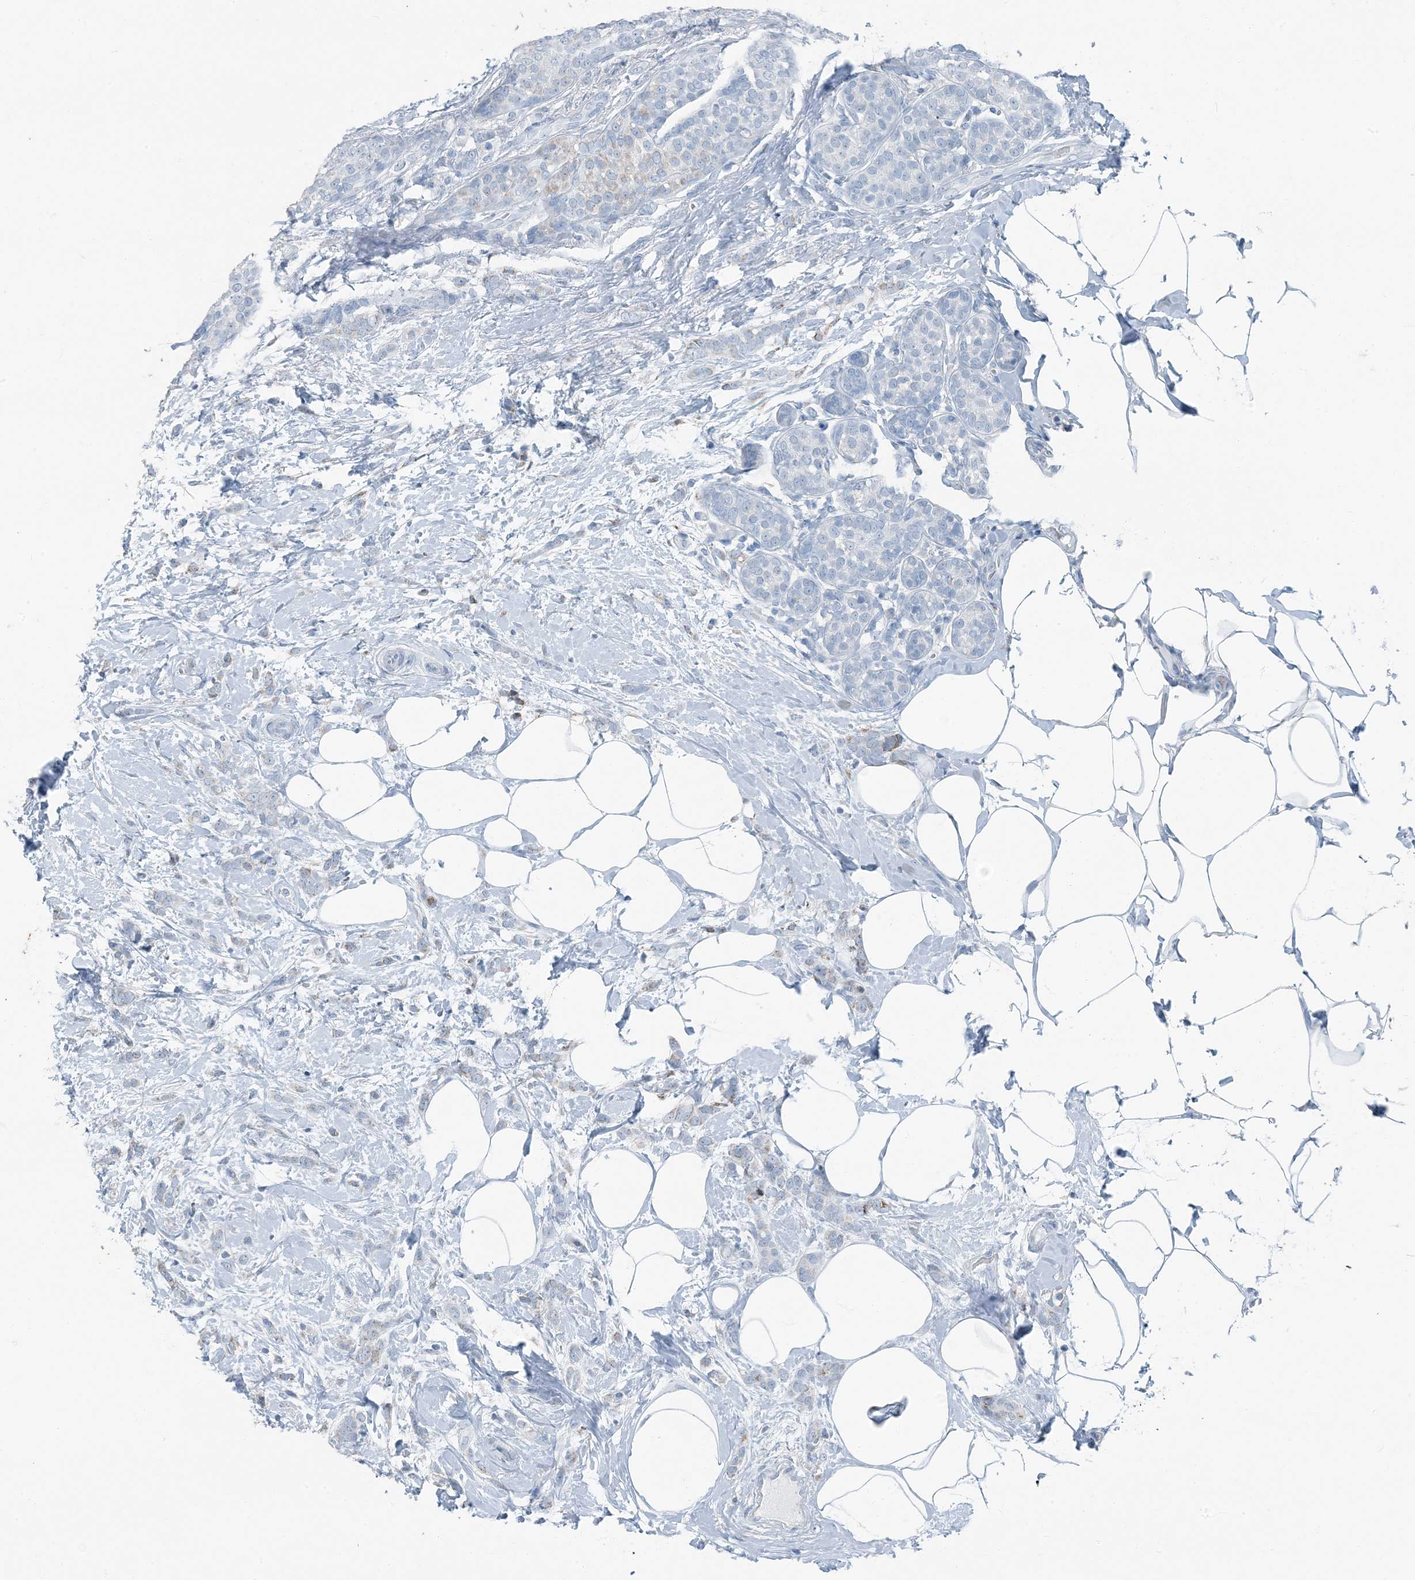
{"staining": {"intensity": "moderate", "quantity": "<25%", "location": "cytoplasmic/membranous"}, "tissue": "breast cancer", "cell_type": "Tumor cells", "image_type": "cancer", "snomed": [{"axis": "morphology", "description": "Lobular carcinoma, in situ"}, {"axis": "morphology", "description": "Lobular carcinoma"}, {"axis": "topography", "description": "Breast"}], "caption": "Immunohistochemistry (IHC) of breast cancer displays low levels of moderate cytoplasmic/membranous expression in approximately <25% of tumor cells.", "gene": "FAM162A", "patient": {"sex": "female", "age": 41}}